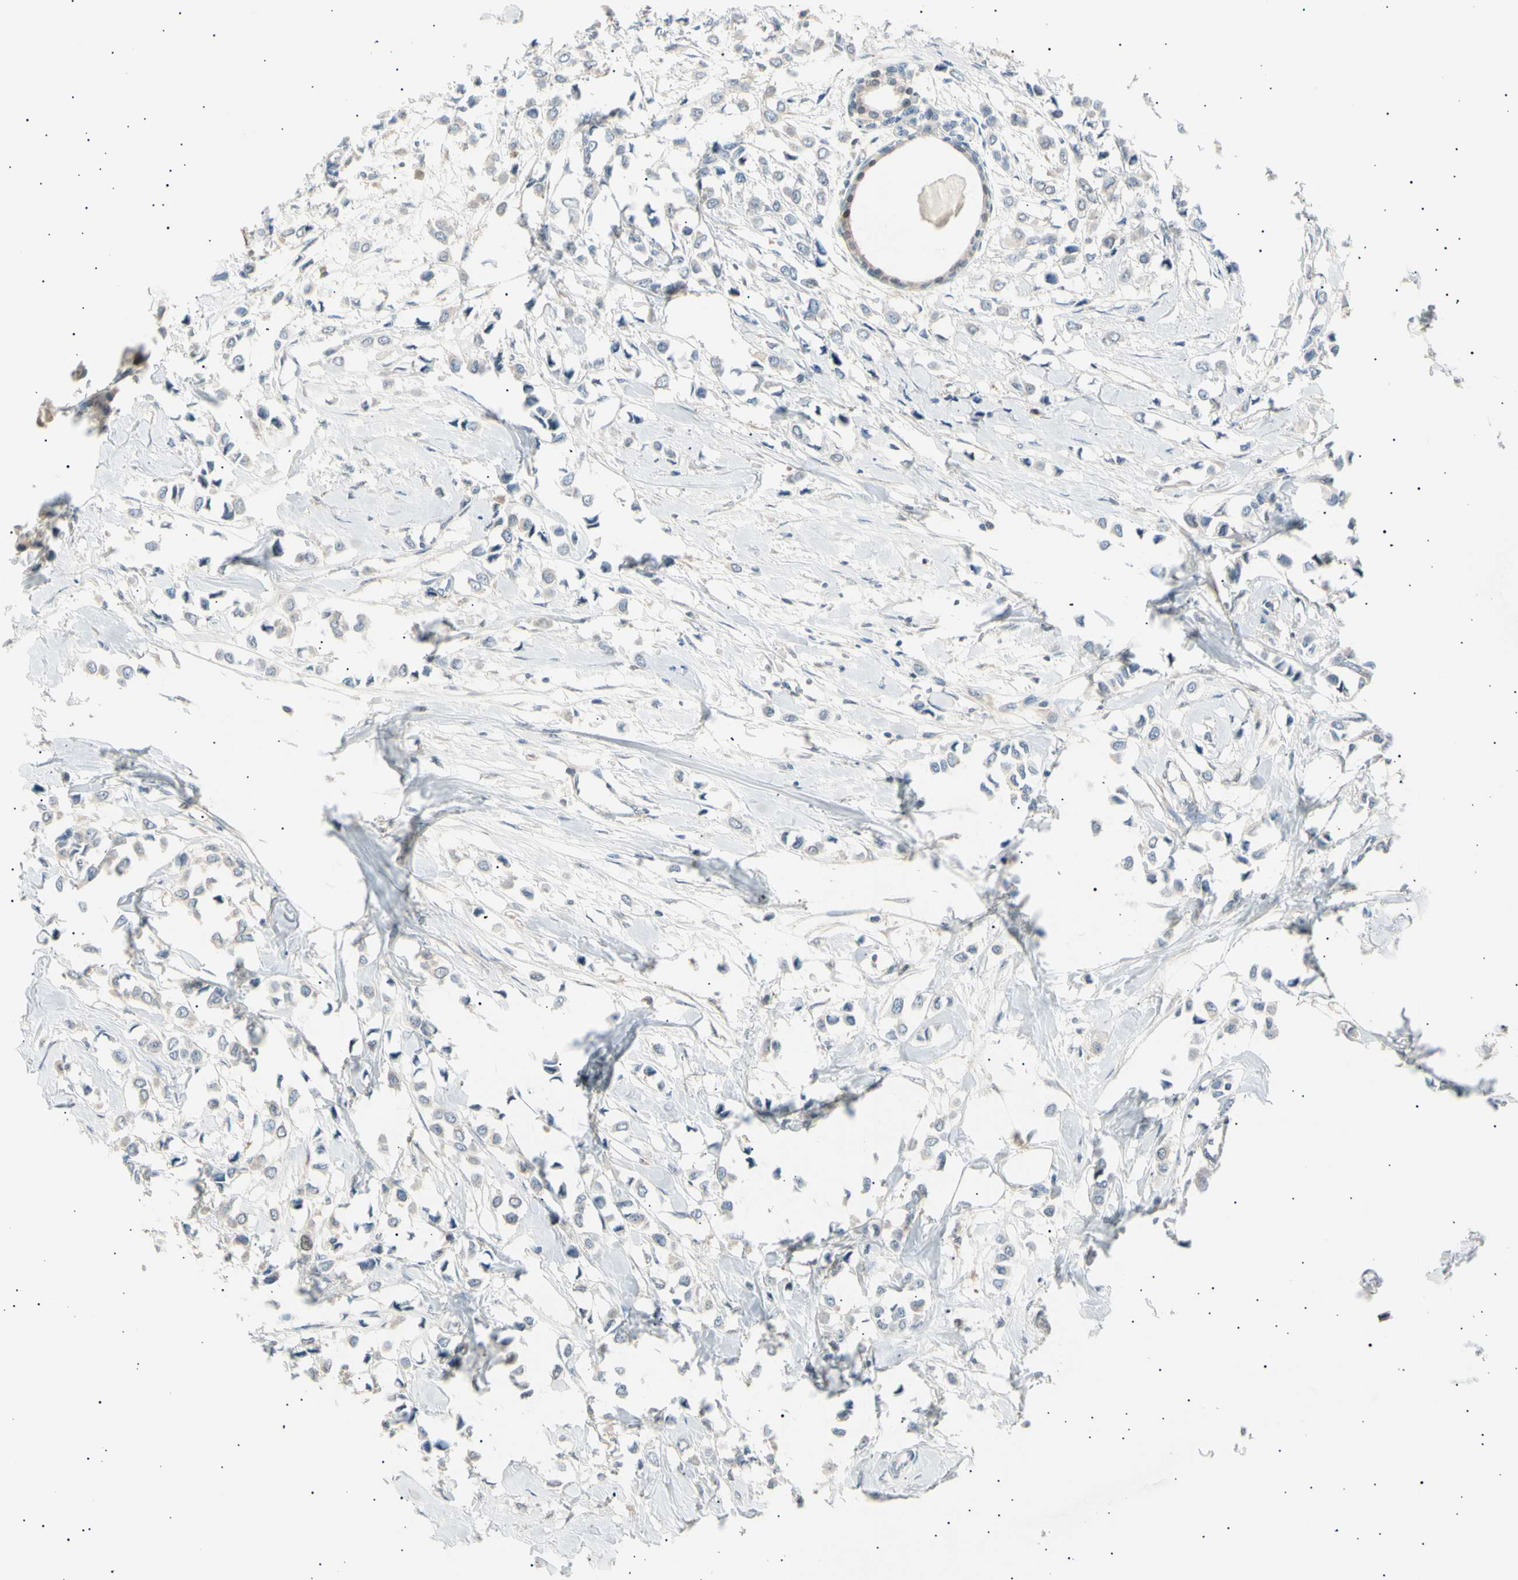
{"staining": {"intensity": "weak", "quantity": "<25%", "location": "cytoplasmic/membranous"}, "tissue": "breast cancer", "cell_type": "Tumor cells", "image_type": "cancer", "snomed": [{"axis": "morphology", "description": "Lobular carcinoma"}, {"axis": "topography", "description": "Breast"}], "caption": "Immunohistochemistry (IHC) of lobular carcinoma (breast) demonstrates no staining in tumor cells.", "gene": "LHPP", "patient": {"sex": "female", "age": 51}}